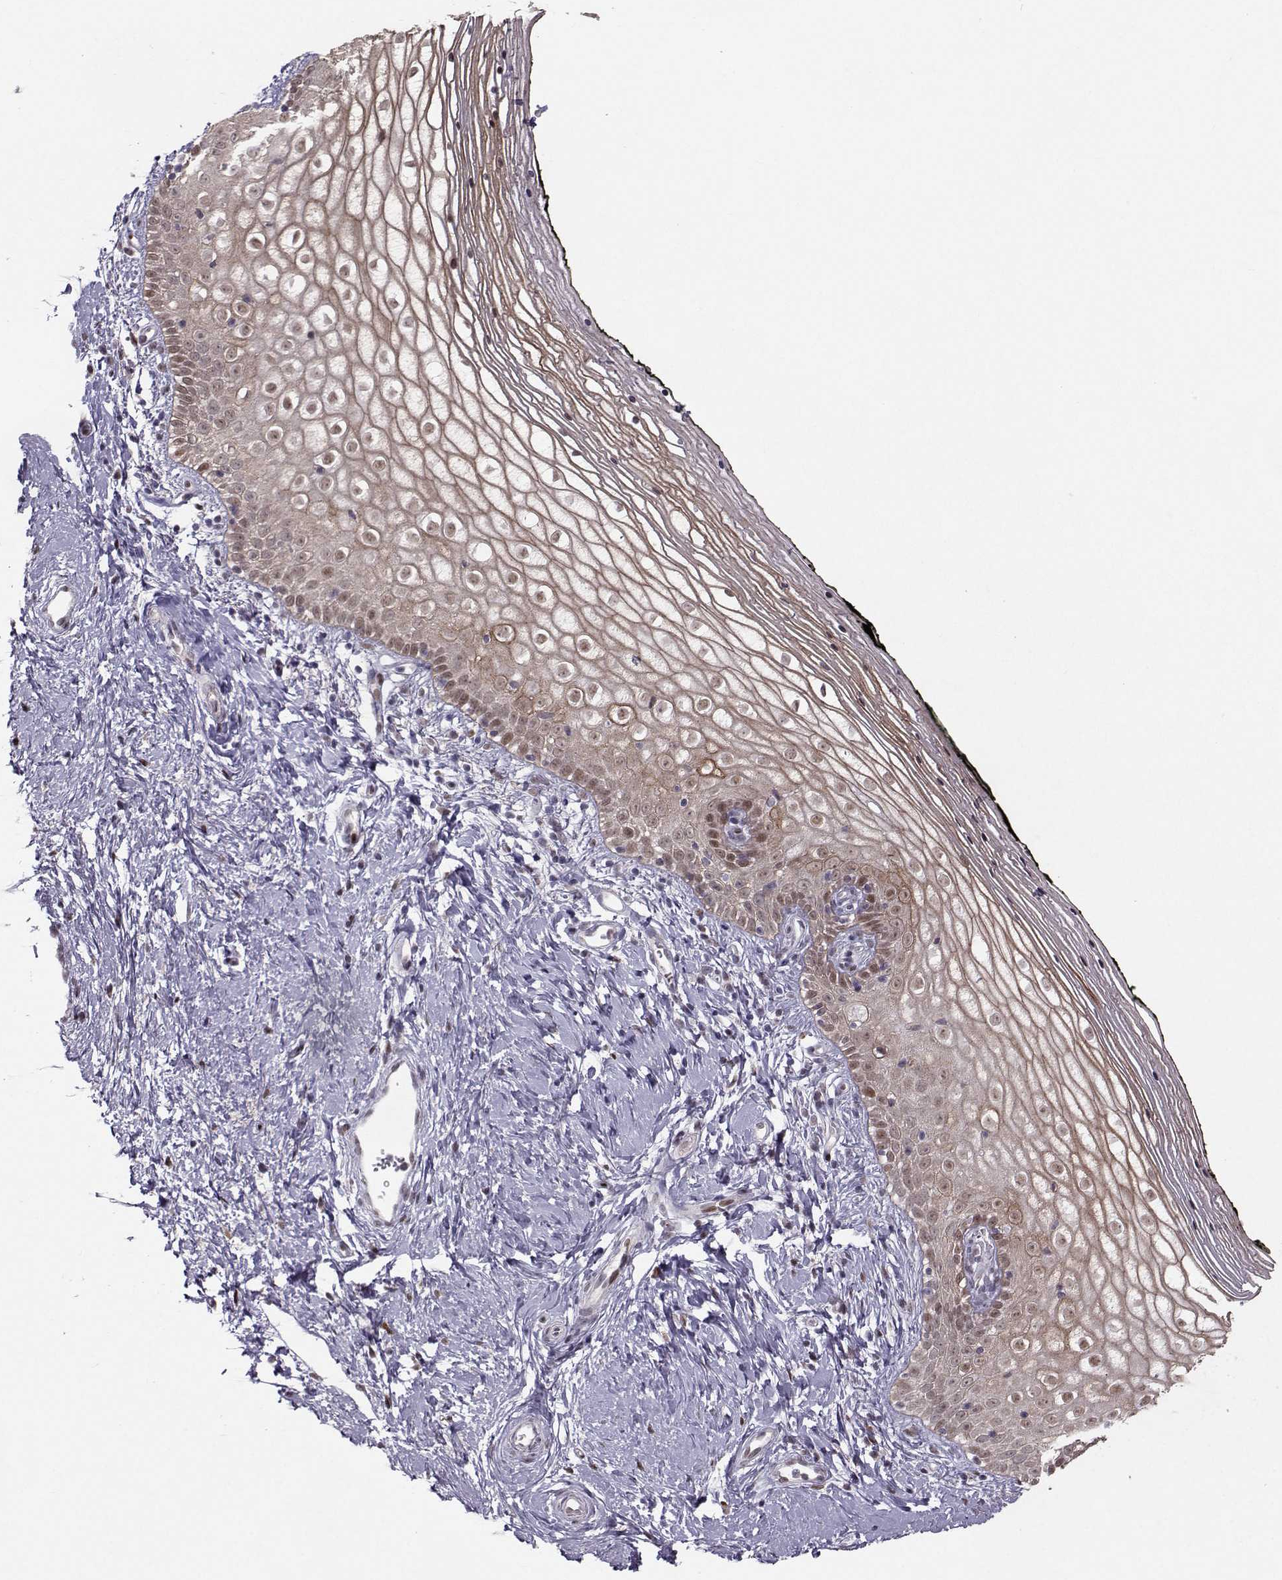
{"staining": {"intensity": "strong", "quantity": "25%-75%", "location": "cytoplasmic/membranous,nuclear"}, "tissue": "vagina", "cell_type": "Squamous epithelial cells", "image_type": "normal", "snomed": [{"axis": "morphology", "description": "Normal tissue, NOS"}, {"axis": "topography", "description": "Vagina"}], "caption": "This is an image of immunohistochemistry staining of unremarkable vagina, which shows strong expression in the cytoplasmic/membranous,nuclear of squamous epithelial cells.", "gene": "SNAPC2", "patient": {"sex": "female", "age": 47}}